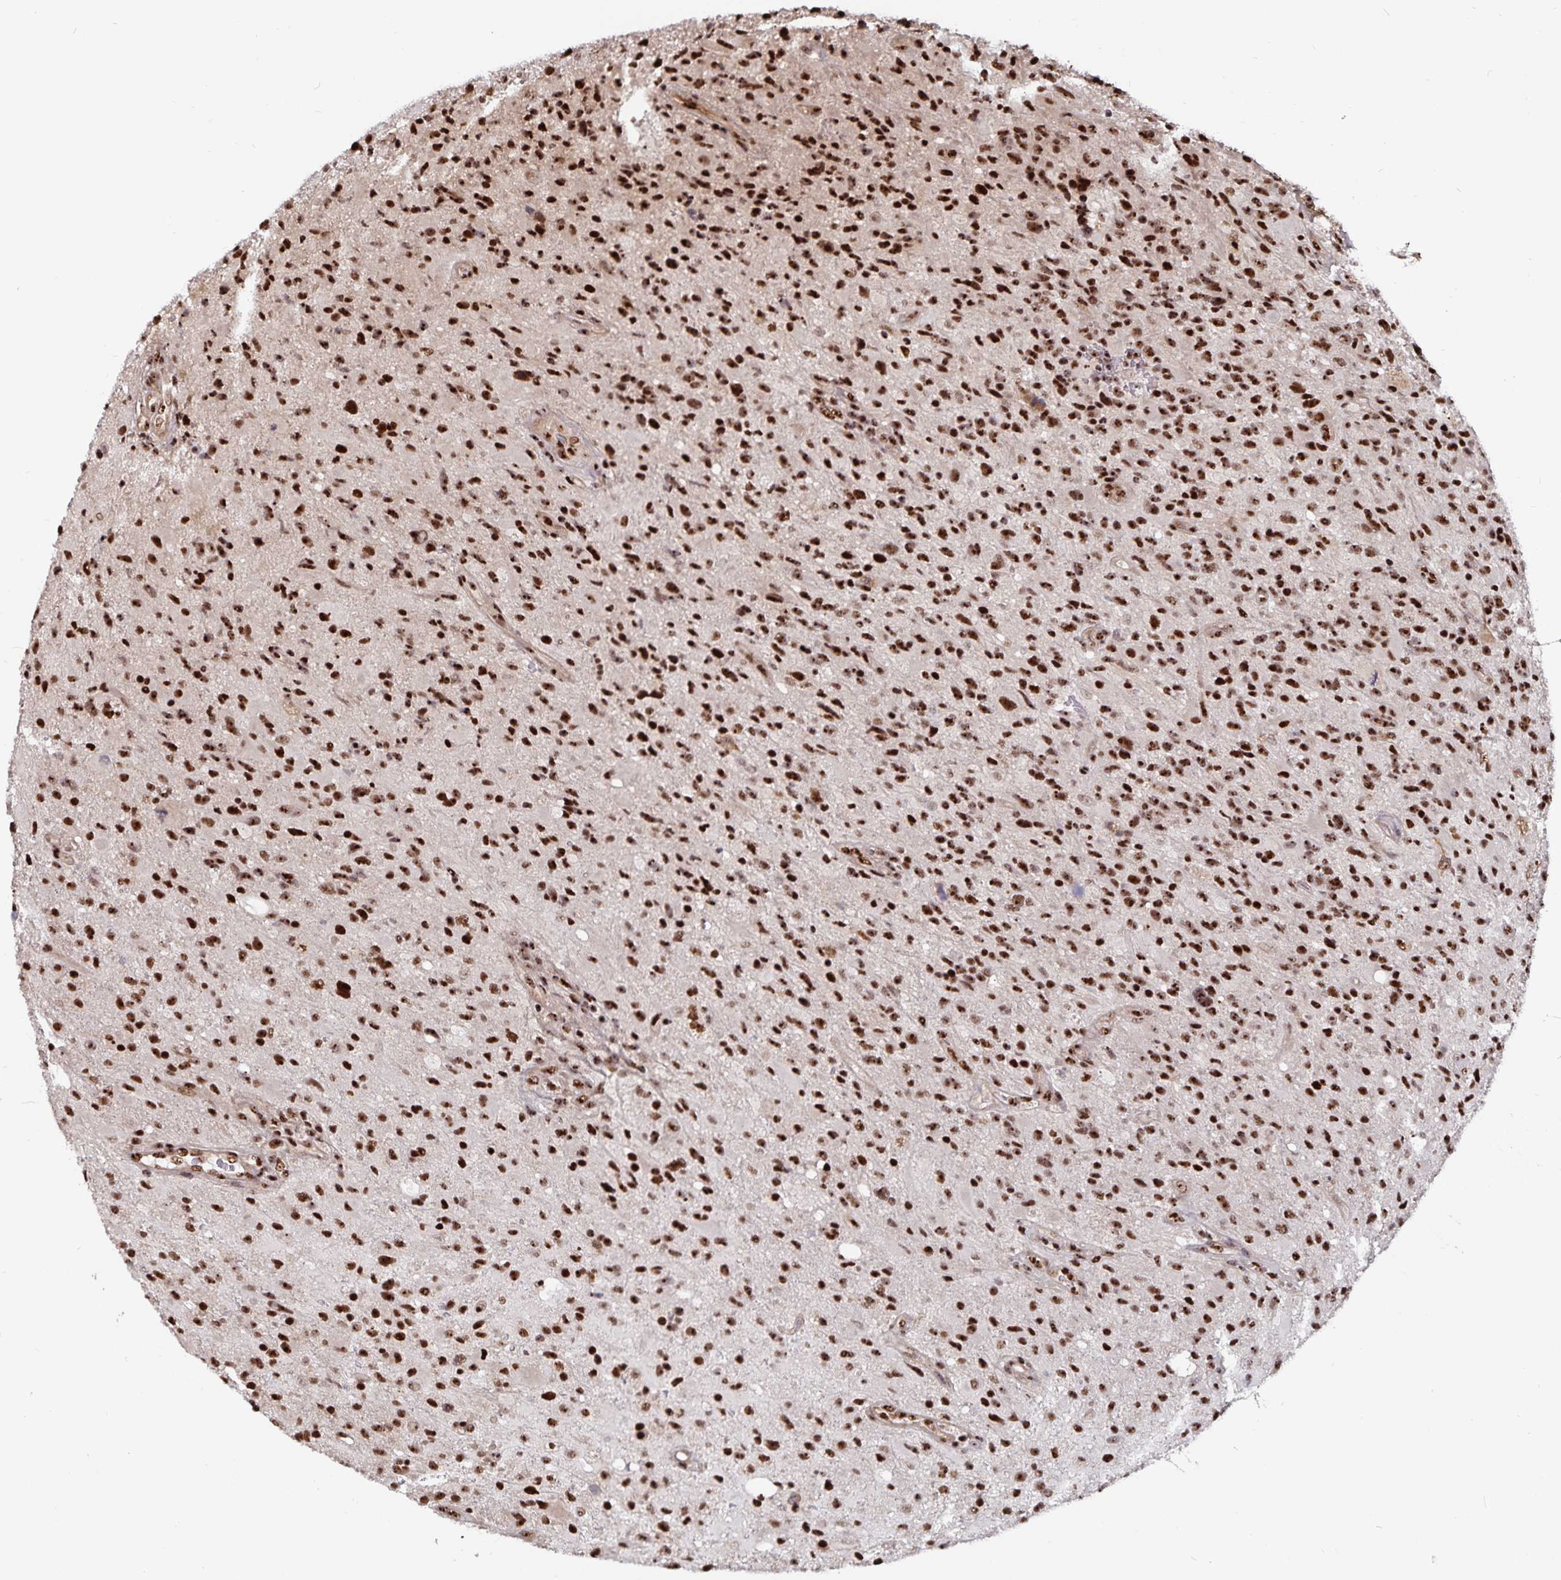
{"staining": {"intensity": "strong", "quantity": ">75%", "location": "nuclear"}, "tissue": "glioma", "cell_type": "Tumor cells", "image_type": "cancer", "snomed": [{"axis": "morphology", "description": "Glioma, malignant, High grade"}, {"axis": "topography", "description": "Brain"}], "caption": "Malignant glioma (high-grade) was stained to show a protein in brown. There is high levels of strong nuclear positivity in about >75% of tumor cells. The staining is performed using DAB (3,3'-diaminobenzidine) brown chromogen to label protein expression. The nuclei are counter-stained blue using hematoxylin.", "gene": "LAS1L", "patient": {"sex": "male", "age": 53}}